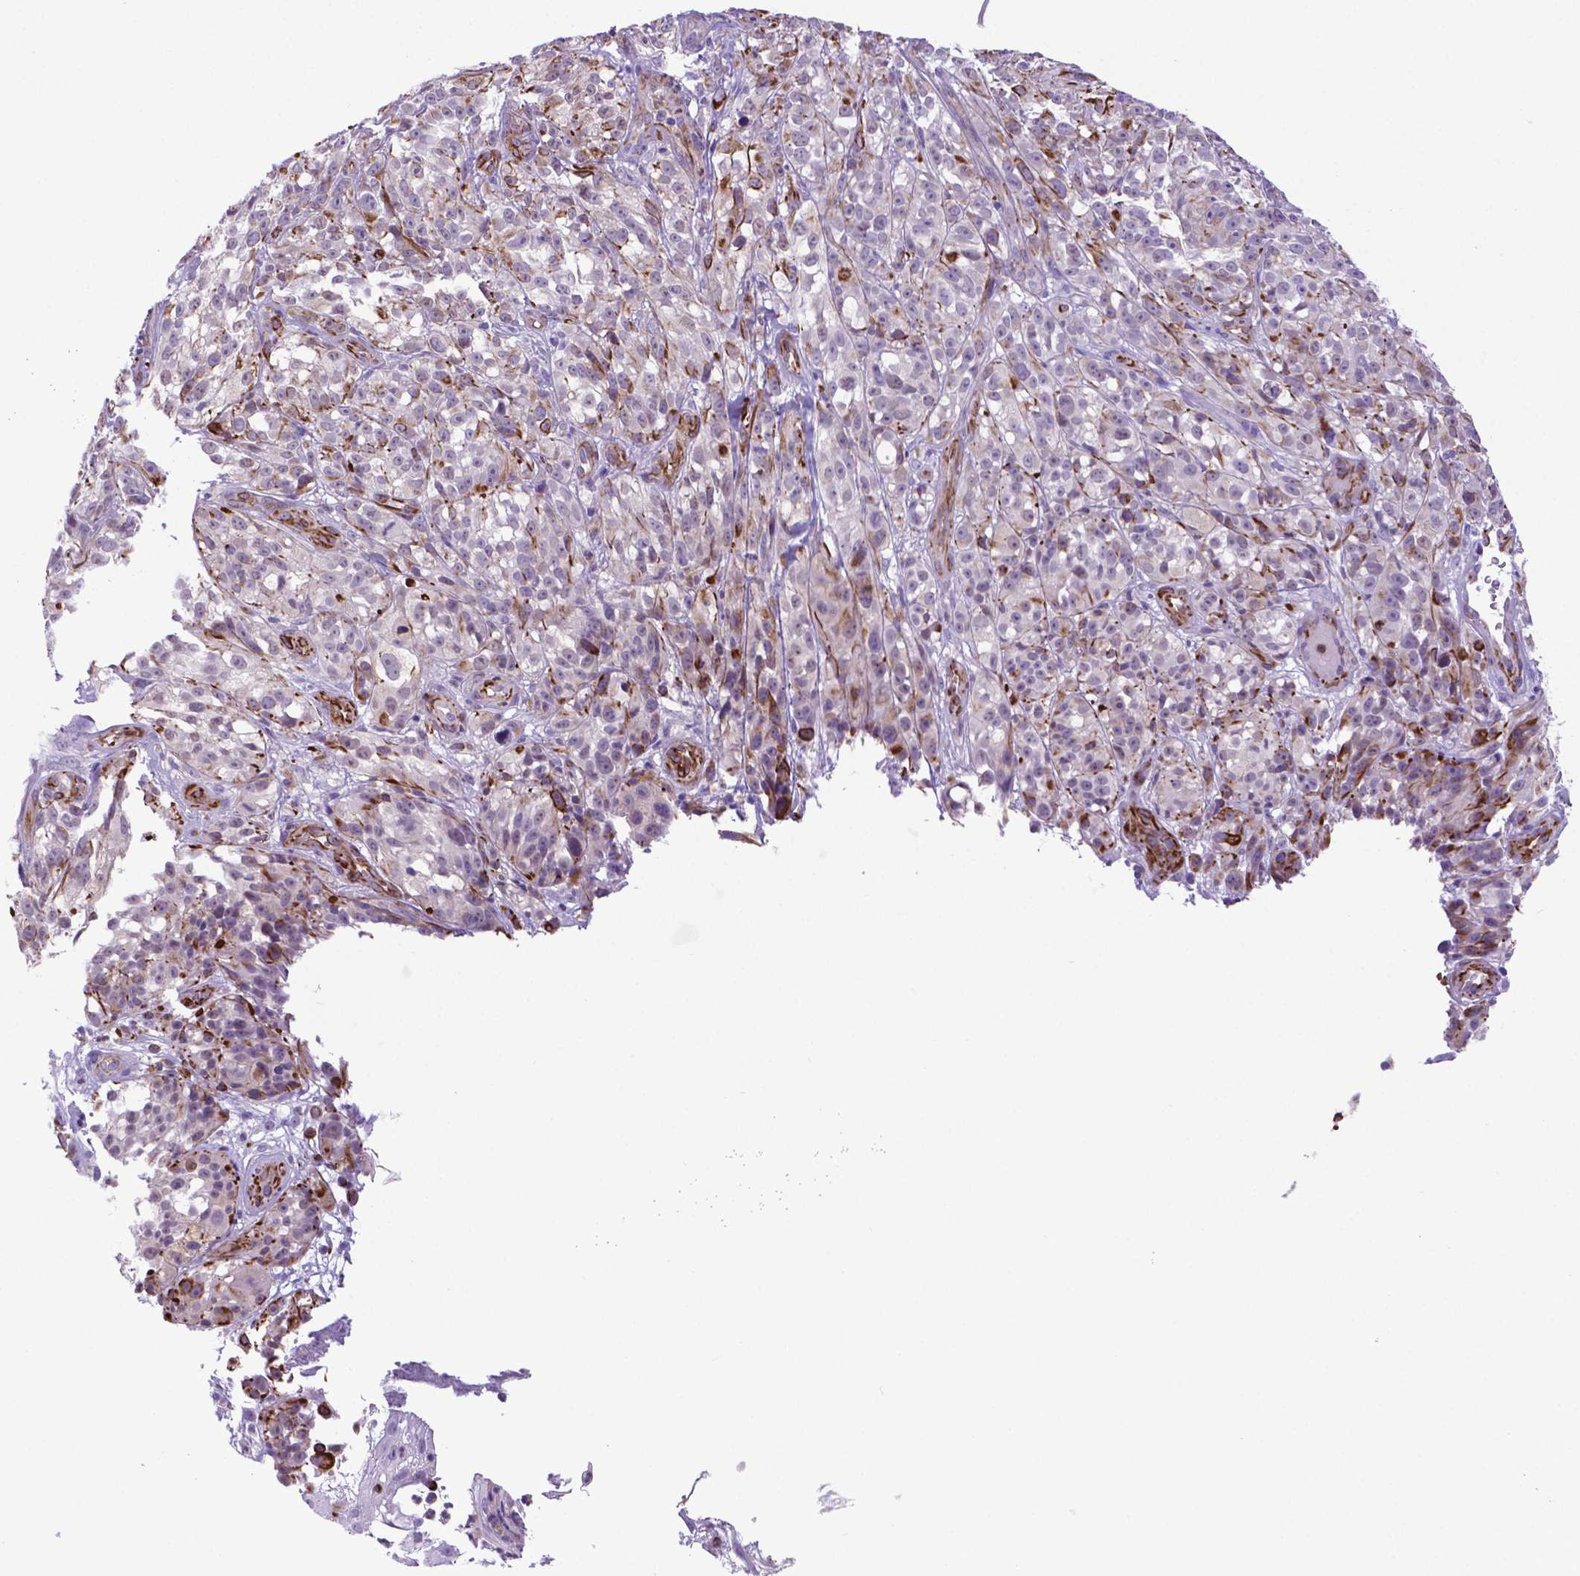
{"staining": {"intensity": "negative", "quantity": "none", "location": "none"}, "tissue": "melanoma", "cell_type": "Tumor cells", "image_type": "cancer", "snomed": [{"axis": "morphology", "description": "Malignant melanoma, NOS"}, {"axis": "topography", "description": "Skin"}], "caption": "Immunohistochemistry of human malignant melanoma exhibits no positivity in tumor cells. Nuclei are stained in blue.", "gene": "LZTR1", "patient": {"sex": "female", "age": 85}}